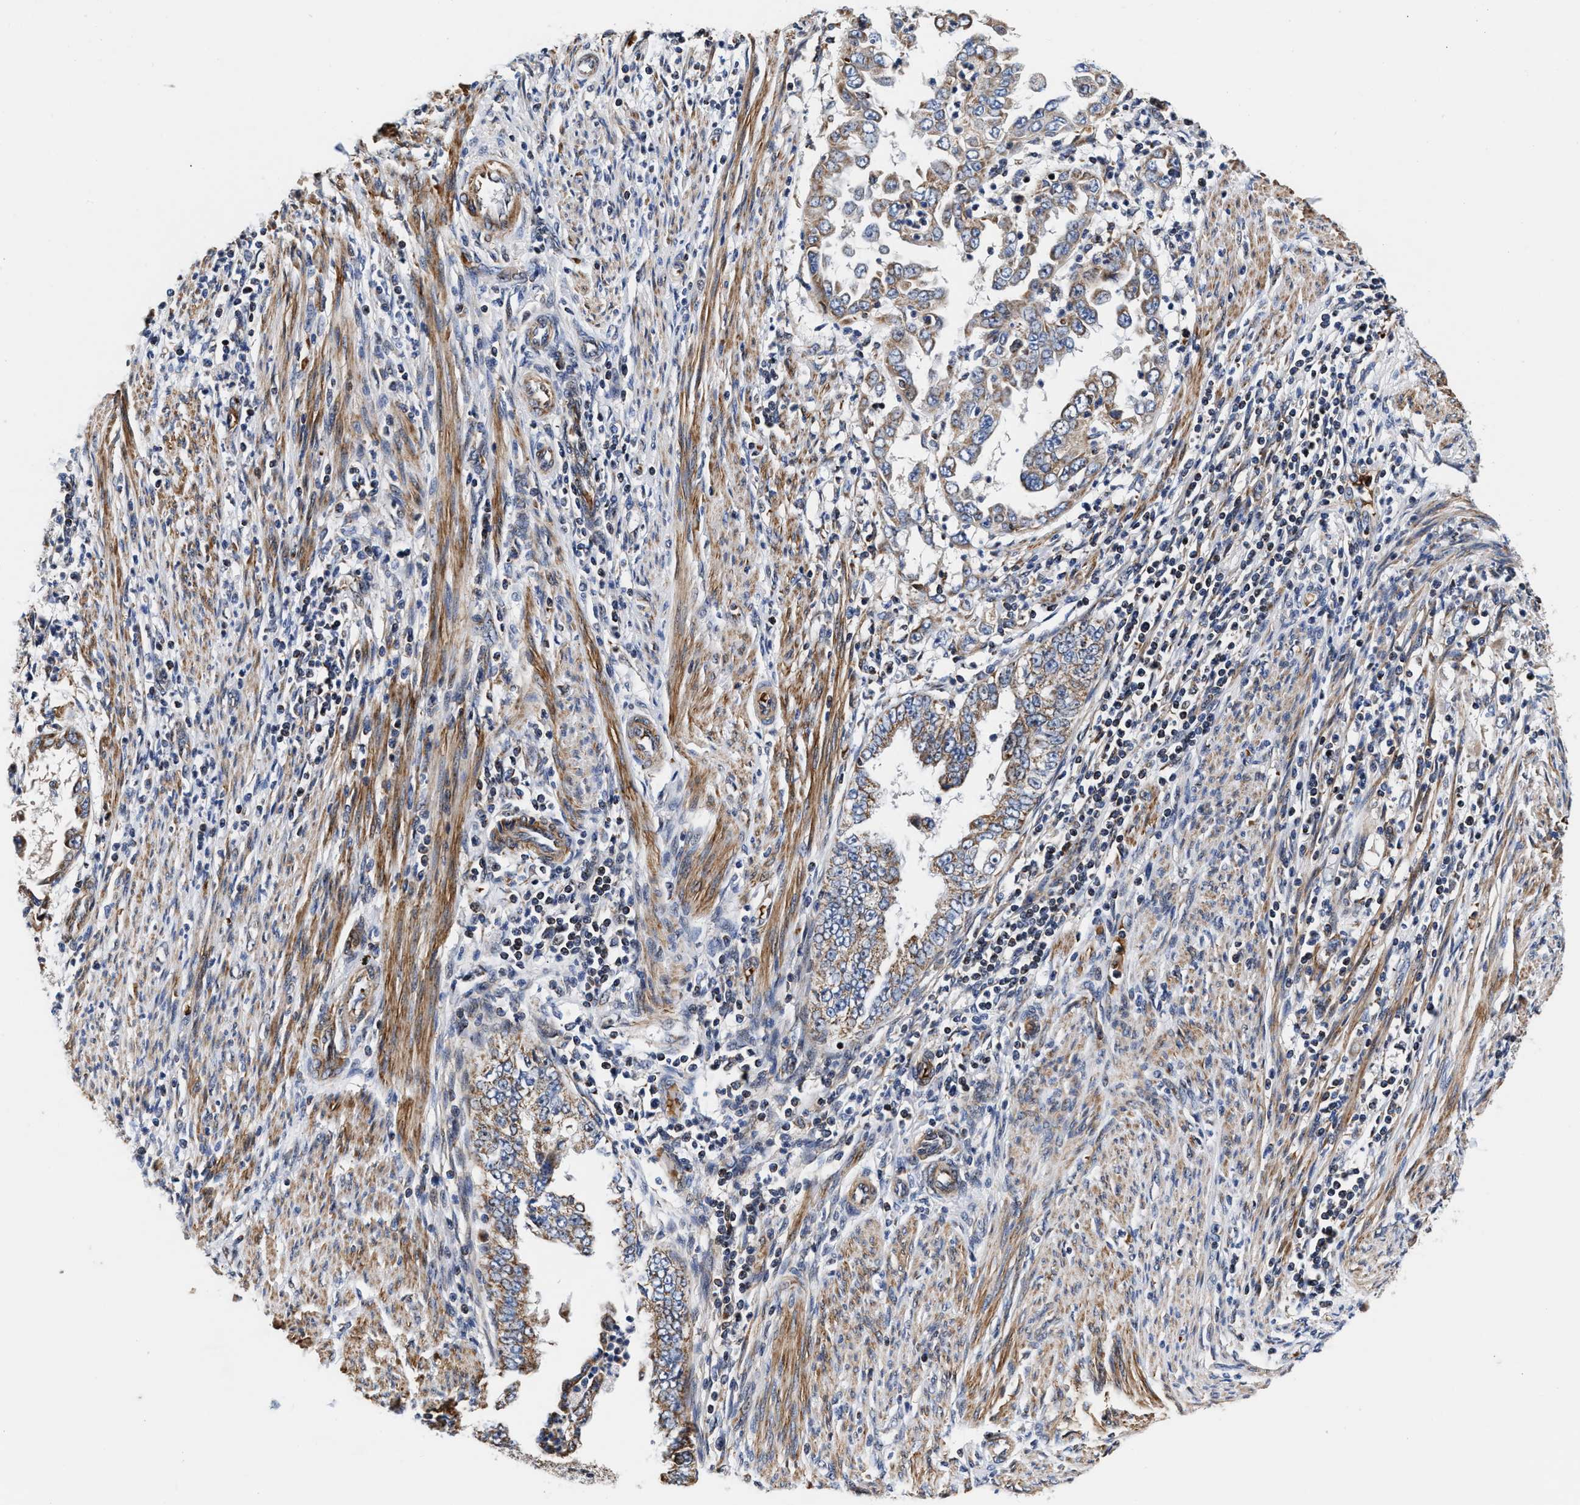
{"staining": {"intensity": "moderate", "quantity": ">75%", "location": "cytoplasmic/membranous"}, "tissue": "endometrial cancer", "cell_type": "Tumor cells", "image_type": "cancer", "snomed": [{"axis": "morphology", "description": "Adenocarcinoma, NOS"}, {"axis": "topography", "description": "Endometrium"}], "caption": "Immunohistochemistry (IHC) staining of endometrial cancer, which shows medium levels of moderate cytoplasmic/membranous expression in about >75% of tumor cells indicating moderate cytoplasmic/membranous protein staining. The staining was performed using DAB (3,3'-diaminobenzidine) (brown) for protein detection and nuclei were counterstained in hematoxylin (blue).", "gene": "SGK1", "patient": {"sex": "female", "age": 85}}